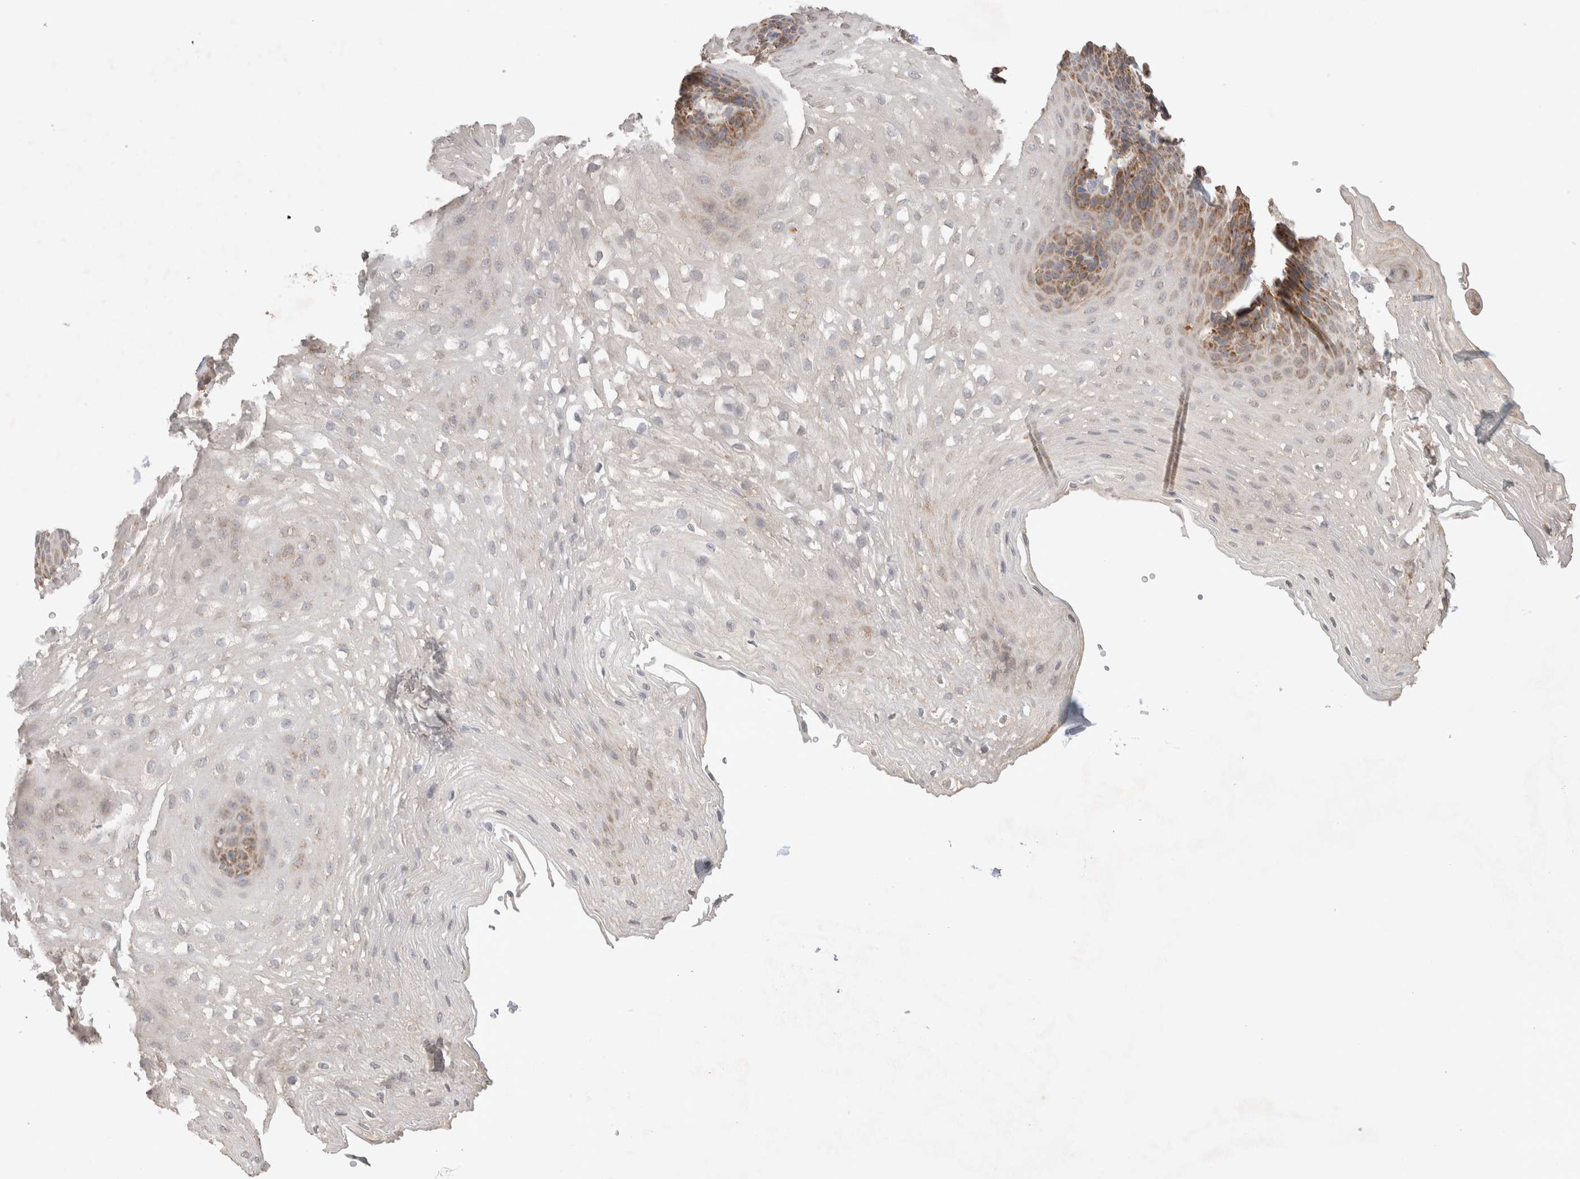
{"staining": {"intensity": "moderate", "quantity": "25%-75%", "location": "cytoplasmic/membranous"}, "tissue": "esophagus", "cell_type": "Squamous epithelial cells", "image_type": "normal", "snomed": [{"axis": "morphology", "description": "Normal tissue, NOS"}, {"axis": "topography", "description": "Esophagus"}], "caption": "An immunohistochemistry image of unremarkable tissue is shown. Protein staining in brown labels moderate cytoplasmic/membranous positivity in esophagus within squamous epithelial cells.", "gene": "DEPTOR", "patient": {"sex": "female", "age": 66}}